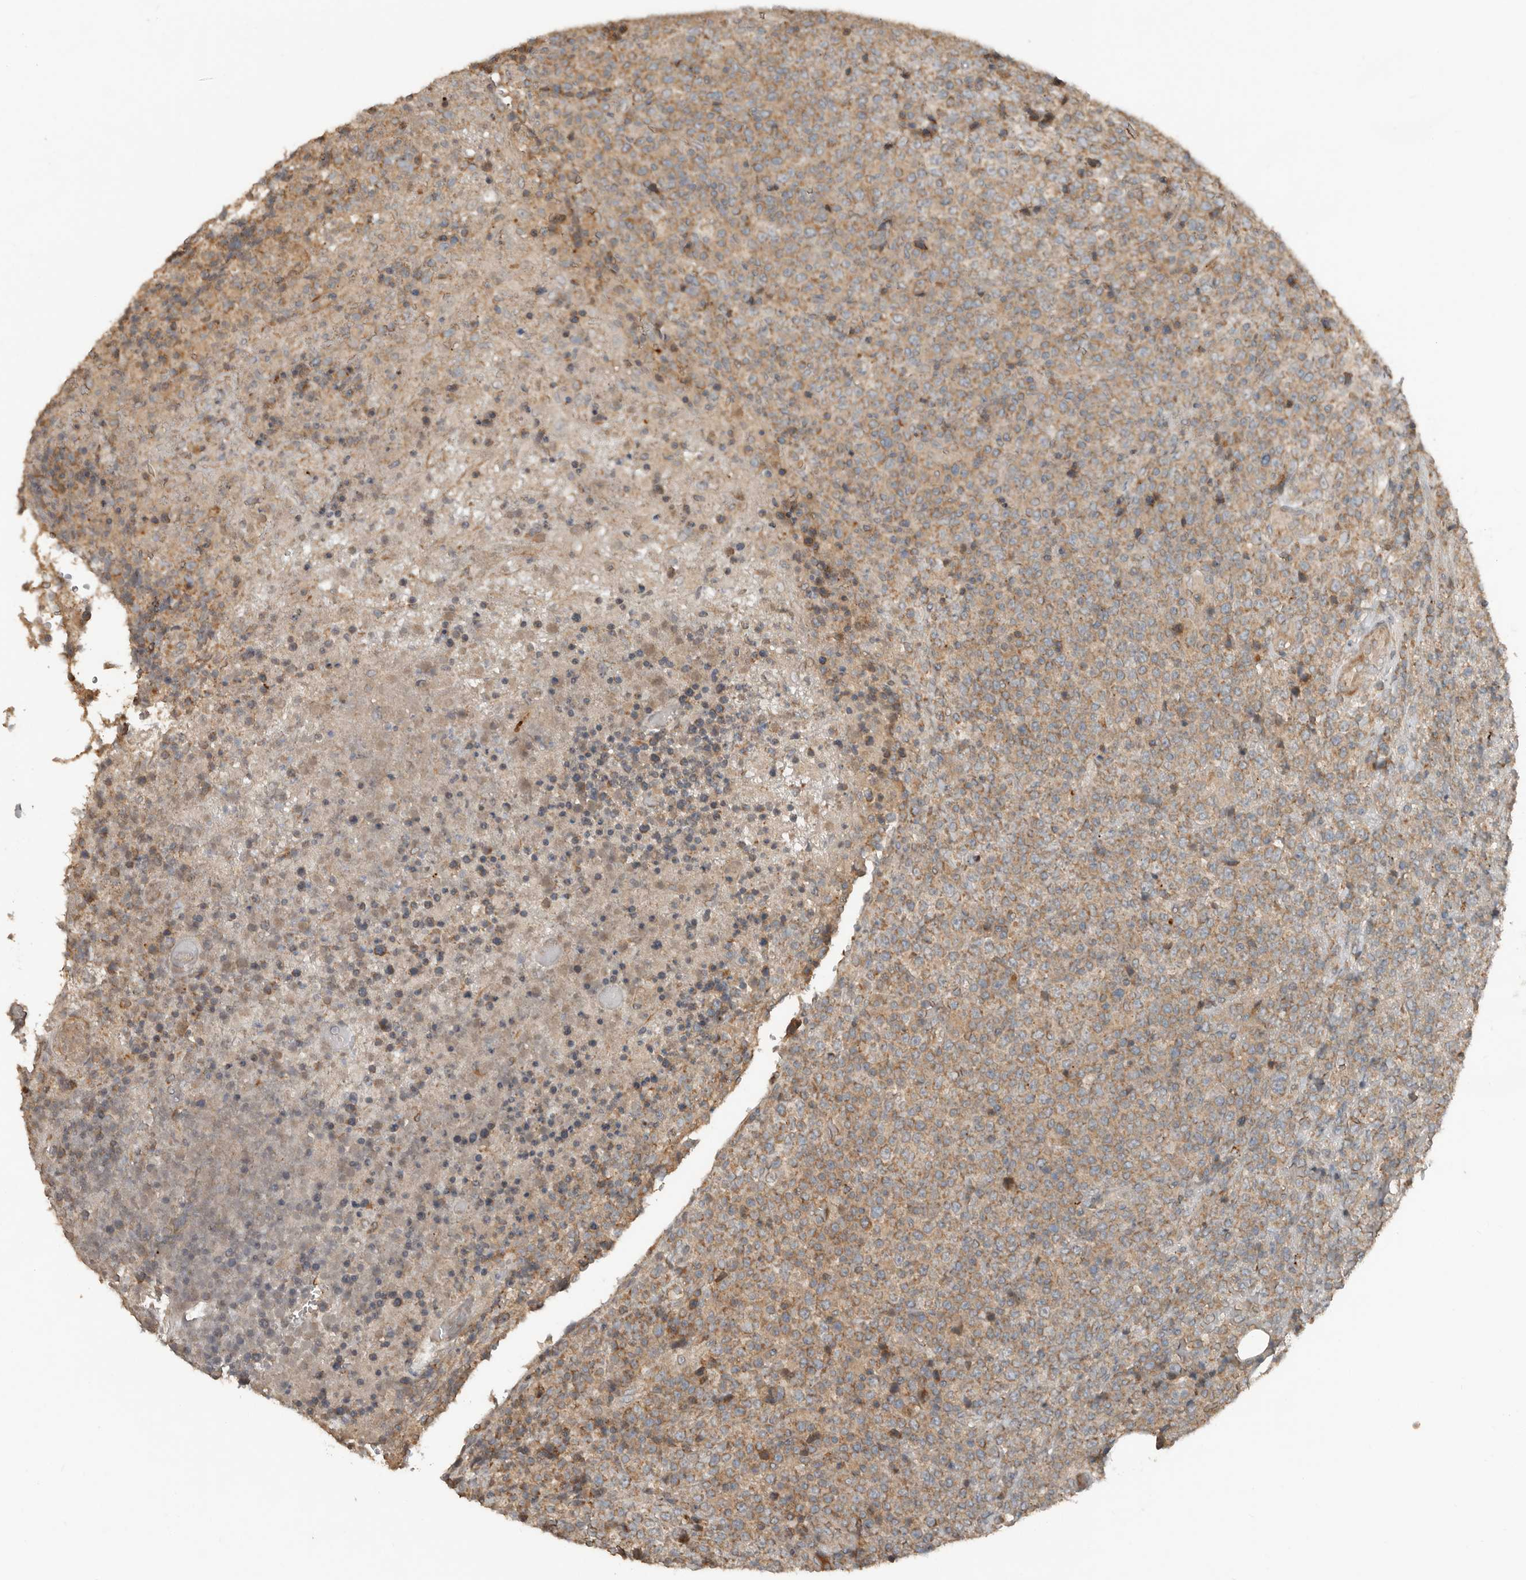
{"staining": {"intensity": "moderate", "quantity": ">75%", "location": "cytoplasmic/membranous"}, "tissue": "lymphoma", "cell_type": "Tumor cells", "image_type": "cancer", "snomed": [{"axis": "morphology", "description": "Malignant lymphoma, non-Hodgkin's type, High grade"}, {"axis": "topography", "description": "Lymph node"}], "caption": "Tumor cells reveal moderate cytoplasmic/membranous positivity in approximately >75% of cells in malignant lymphoma, non-Hodgkin's type (high-grade).", "gene": "SLC6A7", "patient": {"sex": "male", "age": 13}}